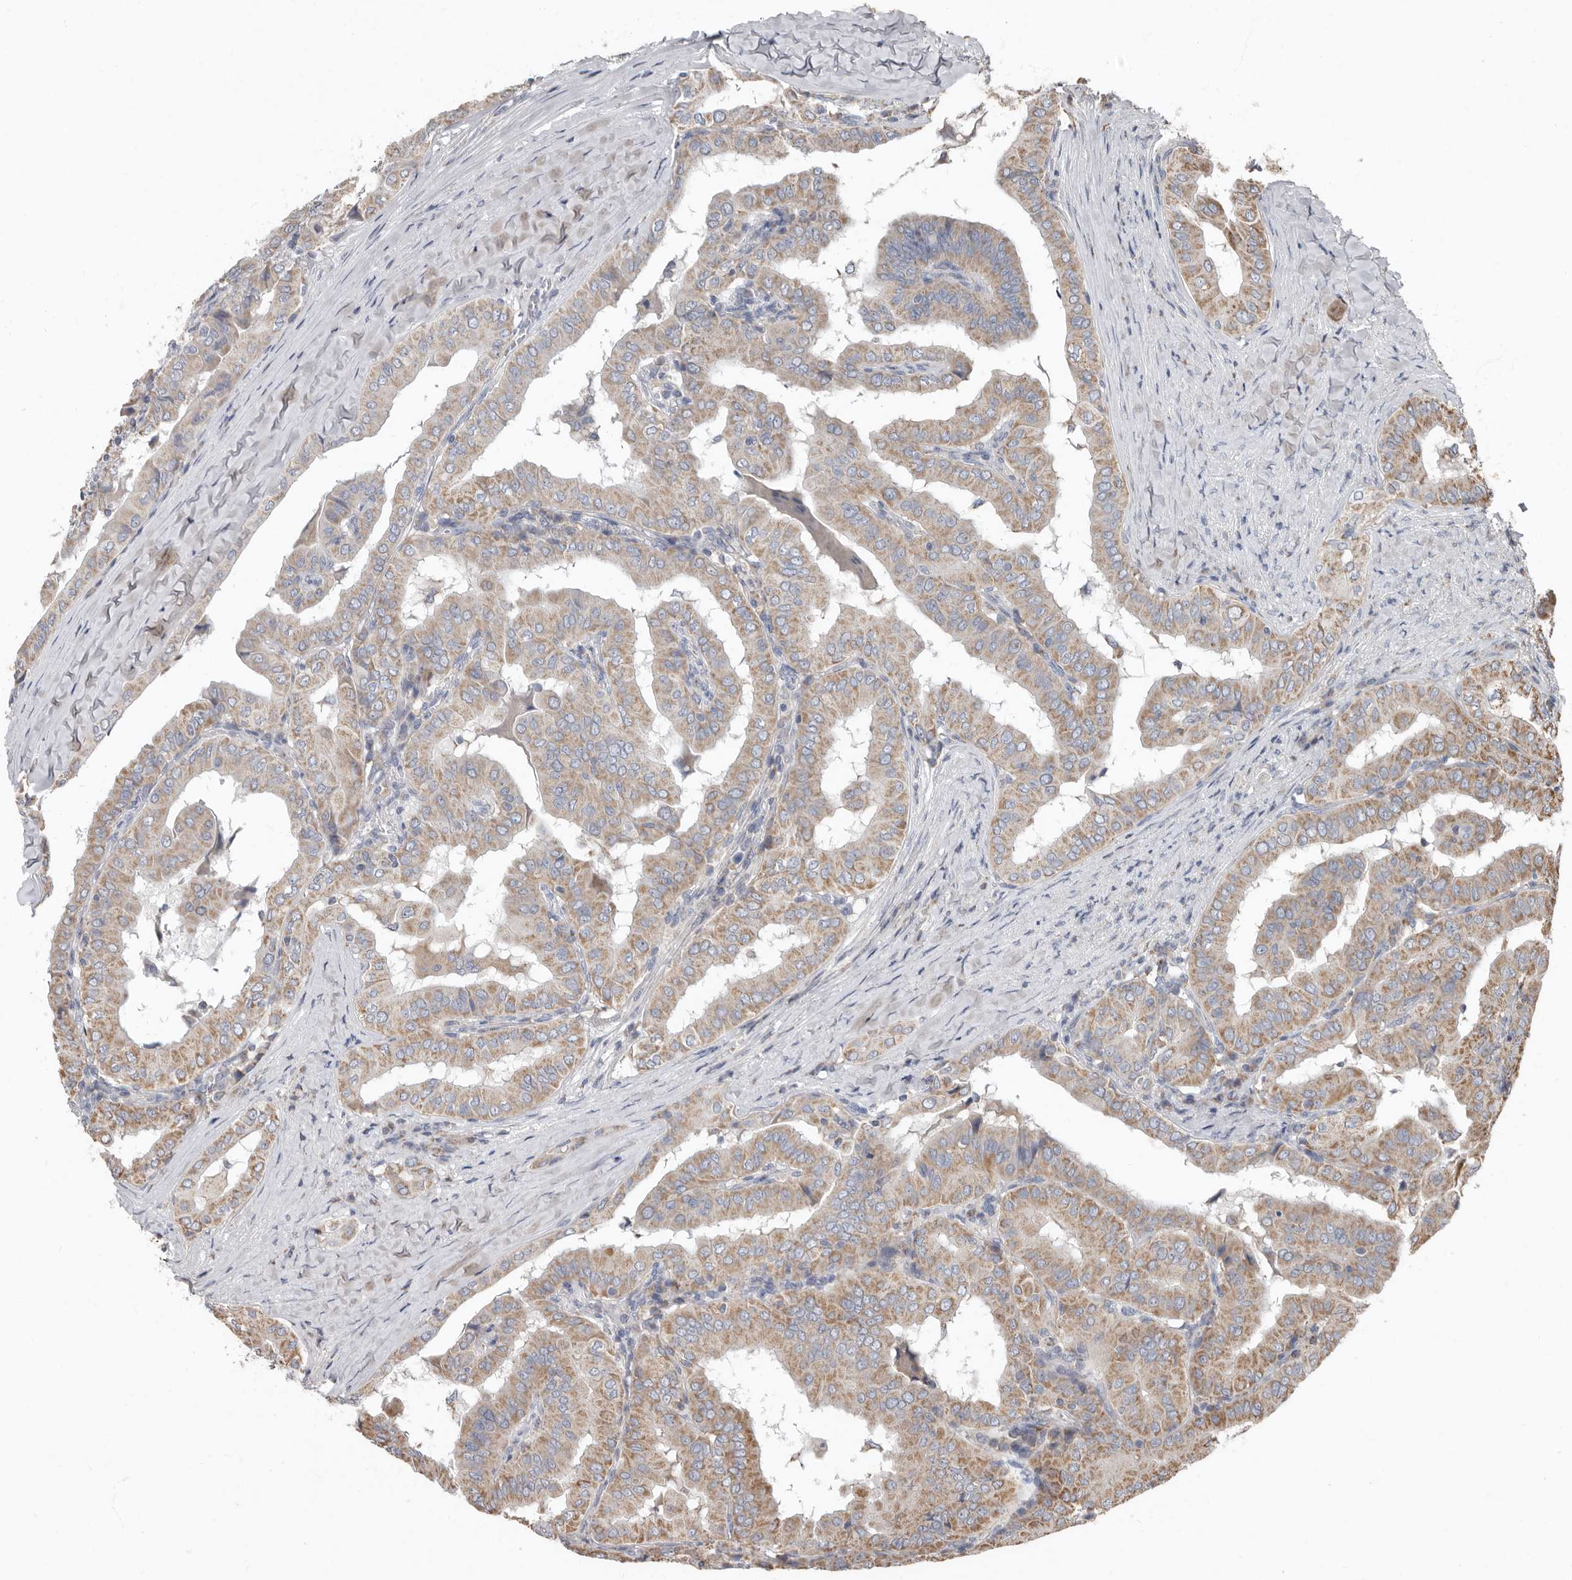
{"staining": {"intensity": "moderate", "quantity": "25%-75%", "location": "cytoplasmic/membranous"}, "tissue": "thyroid cancer", "cell_type": "Tumor cells", "image_type": "cancer", "snomed": [{"axis": "morphology", "description": "Papillary adenocarcinoma, NOS"}, {"axis": "topography", "description": "Thyroid gland"}], "caption": "A high-resolution photomicrograph shows immunohistochemistry (IHC) staining of papillary adenocarcinoma (thyroid), which displays moderate cytoplasmic/membranous positivity in about 25%-75% of tumor cells.", "gene": "KIF26B", "patient": {"sex": "male", "age": 33}}